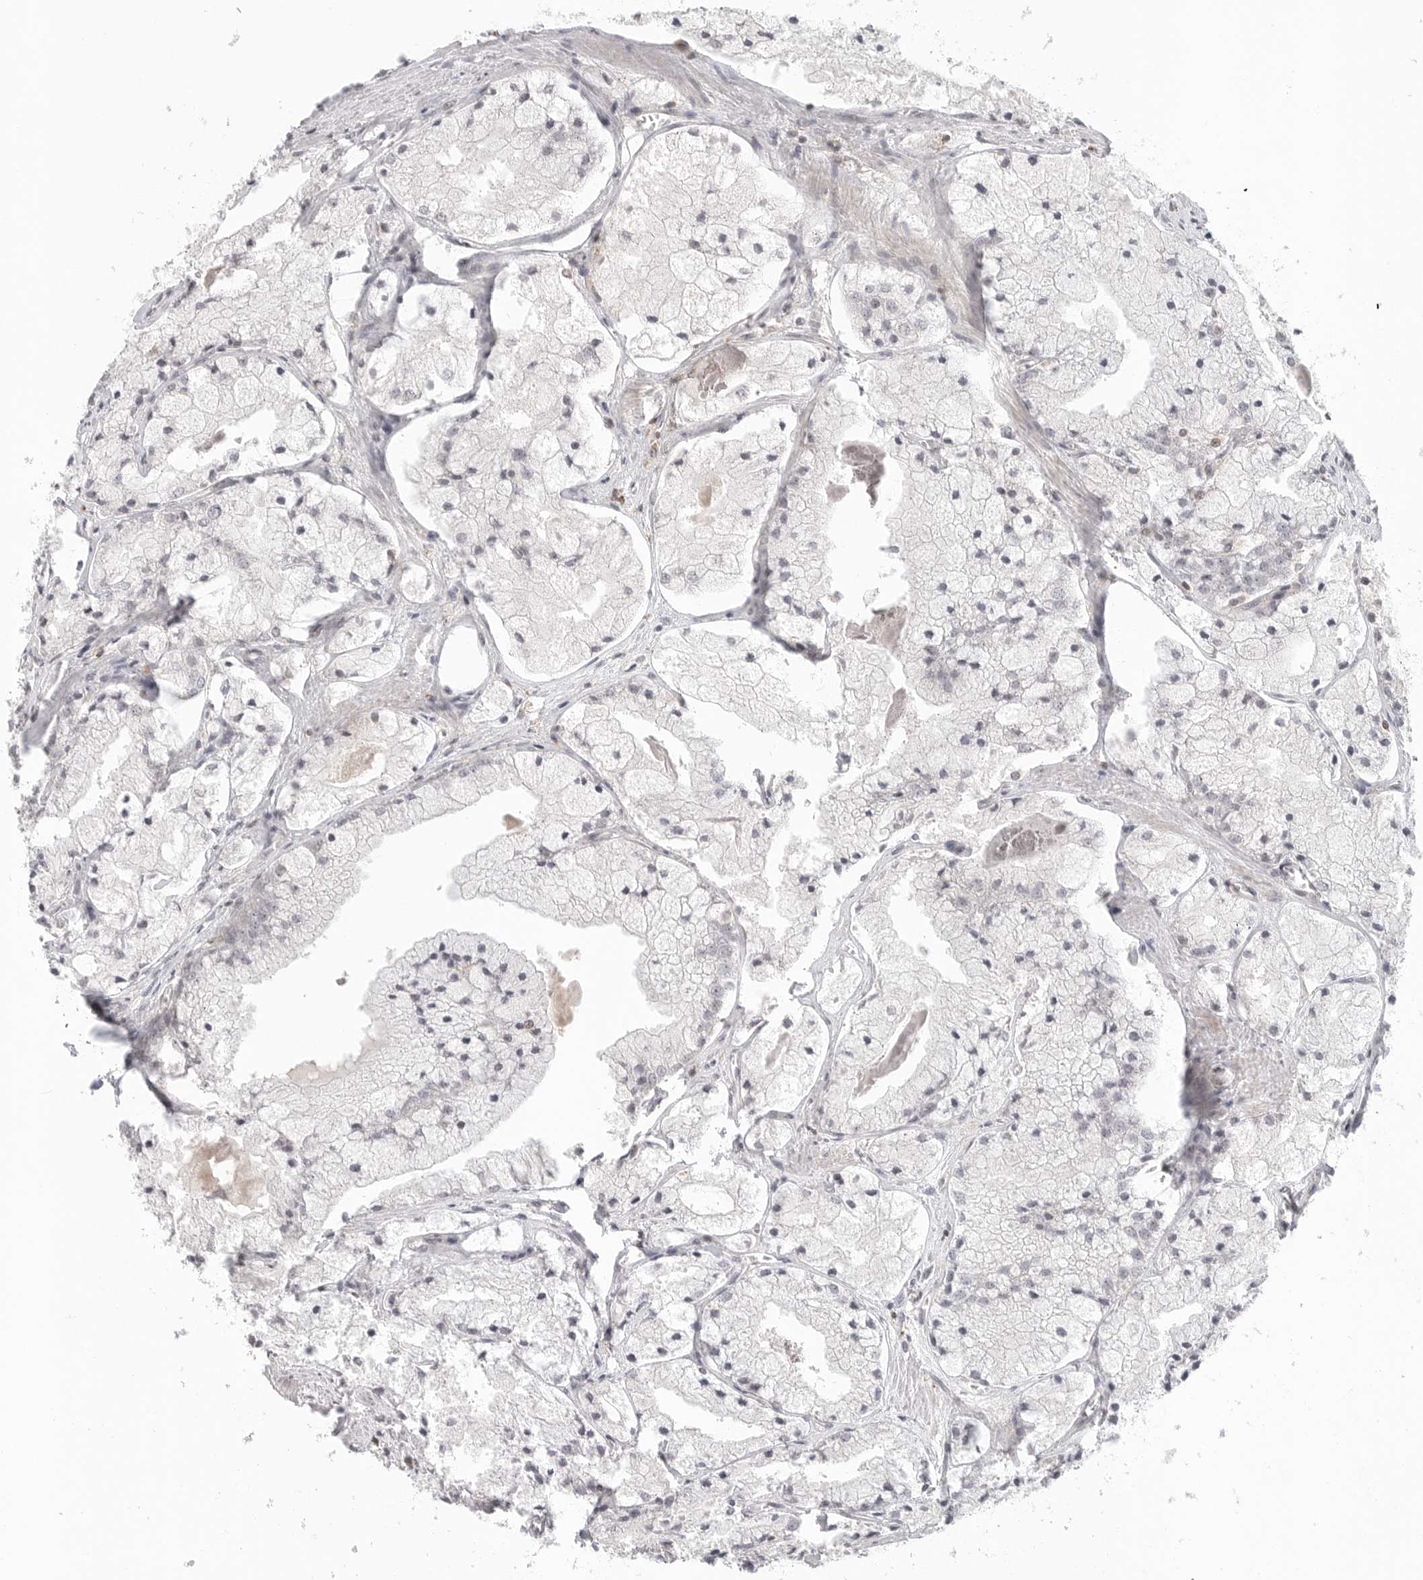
{"staining": {"intensity": "negative", "quantity": "none", "location": "none"}, "tissue": "prostate cancer", "cell_type": "Tumor cells", "image_type": "cancer", "snomed": [{"axis": "morphology", "description": "Adenocarcinoma, High grade"}, {"axis": "topography", "description": "Prostate"}], "caption": "There is no significant positivity in tumor cells of prostate adenocarcinoma (high-grade).", "gene": "SH3KBP1", "patient": {"sex": "male", "age": 50}}